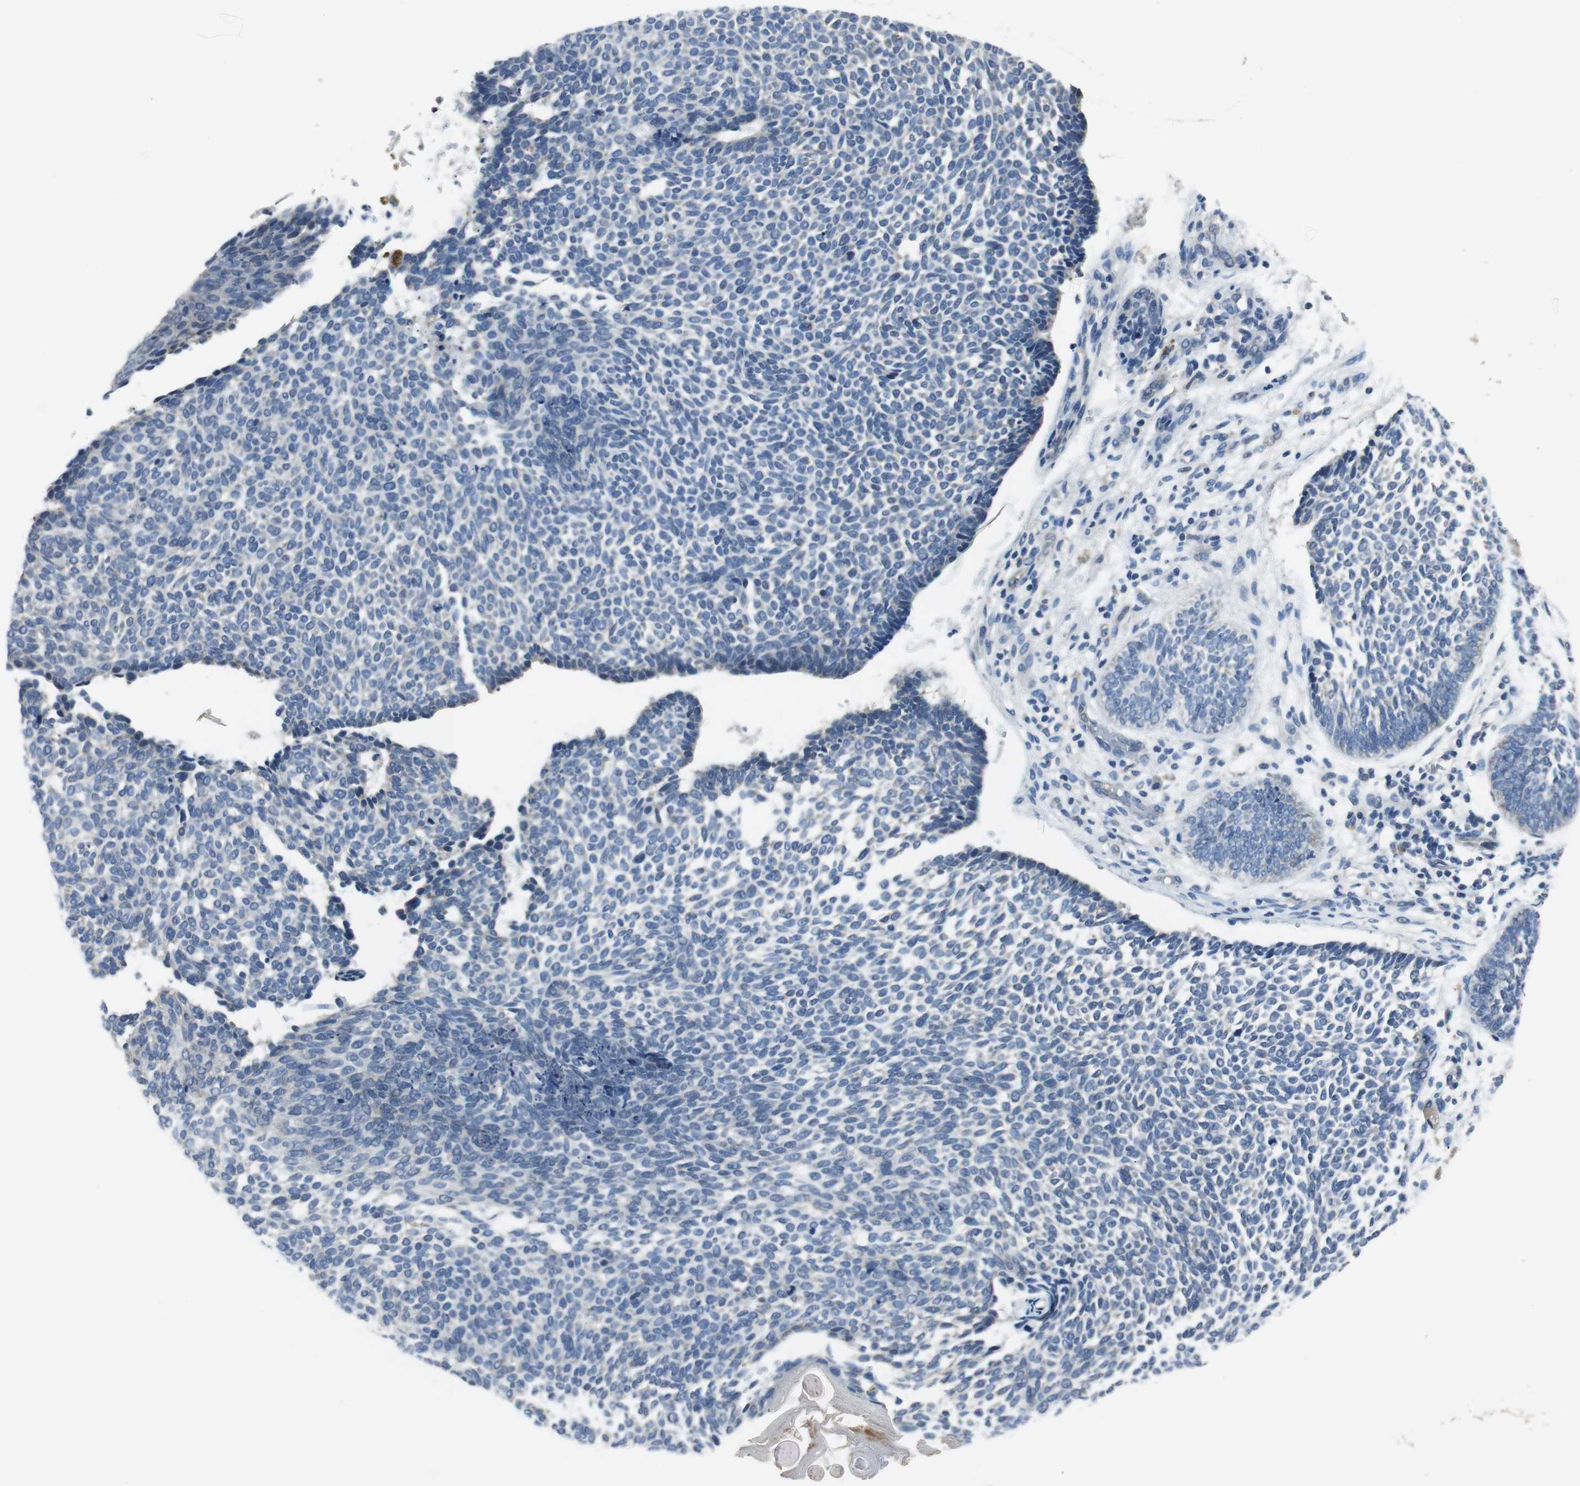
{"staining": {"intensity": "negative", "quantity": "none", "location": "none"}, "tissue": "skin cancer", "cell_type": "Tumor cells", "image_type": "cancer", "snomed": [{"axis": "morphology", "description": "Normal tissue, NOS"}, {"axis": "morphology", "description": "Basal cell carcinoma"}, {"axis": "topography", "description": "Skin"}], "caption": "Immunohistochemistry (IHC) of human skin cancer shows no expression in tumor cells. (DAB IHC visualized using brightfield microscopy, high magnification).", "gene": "MTIF2", "patient": {"sex": "male", "age": 87}}